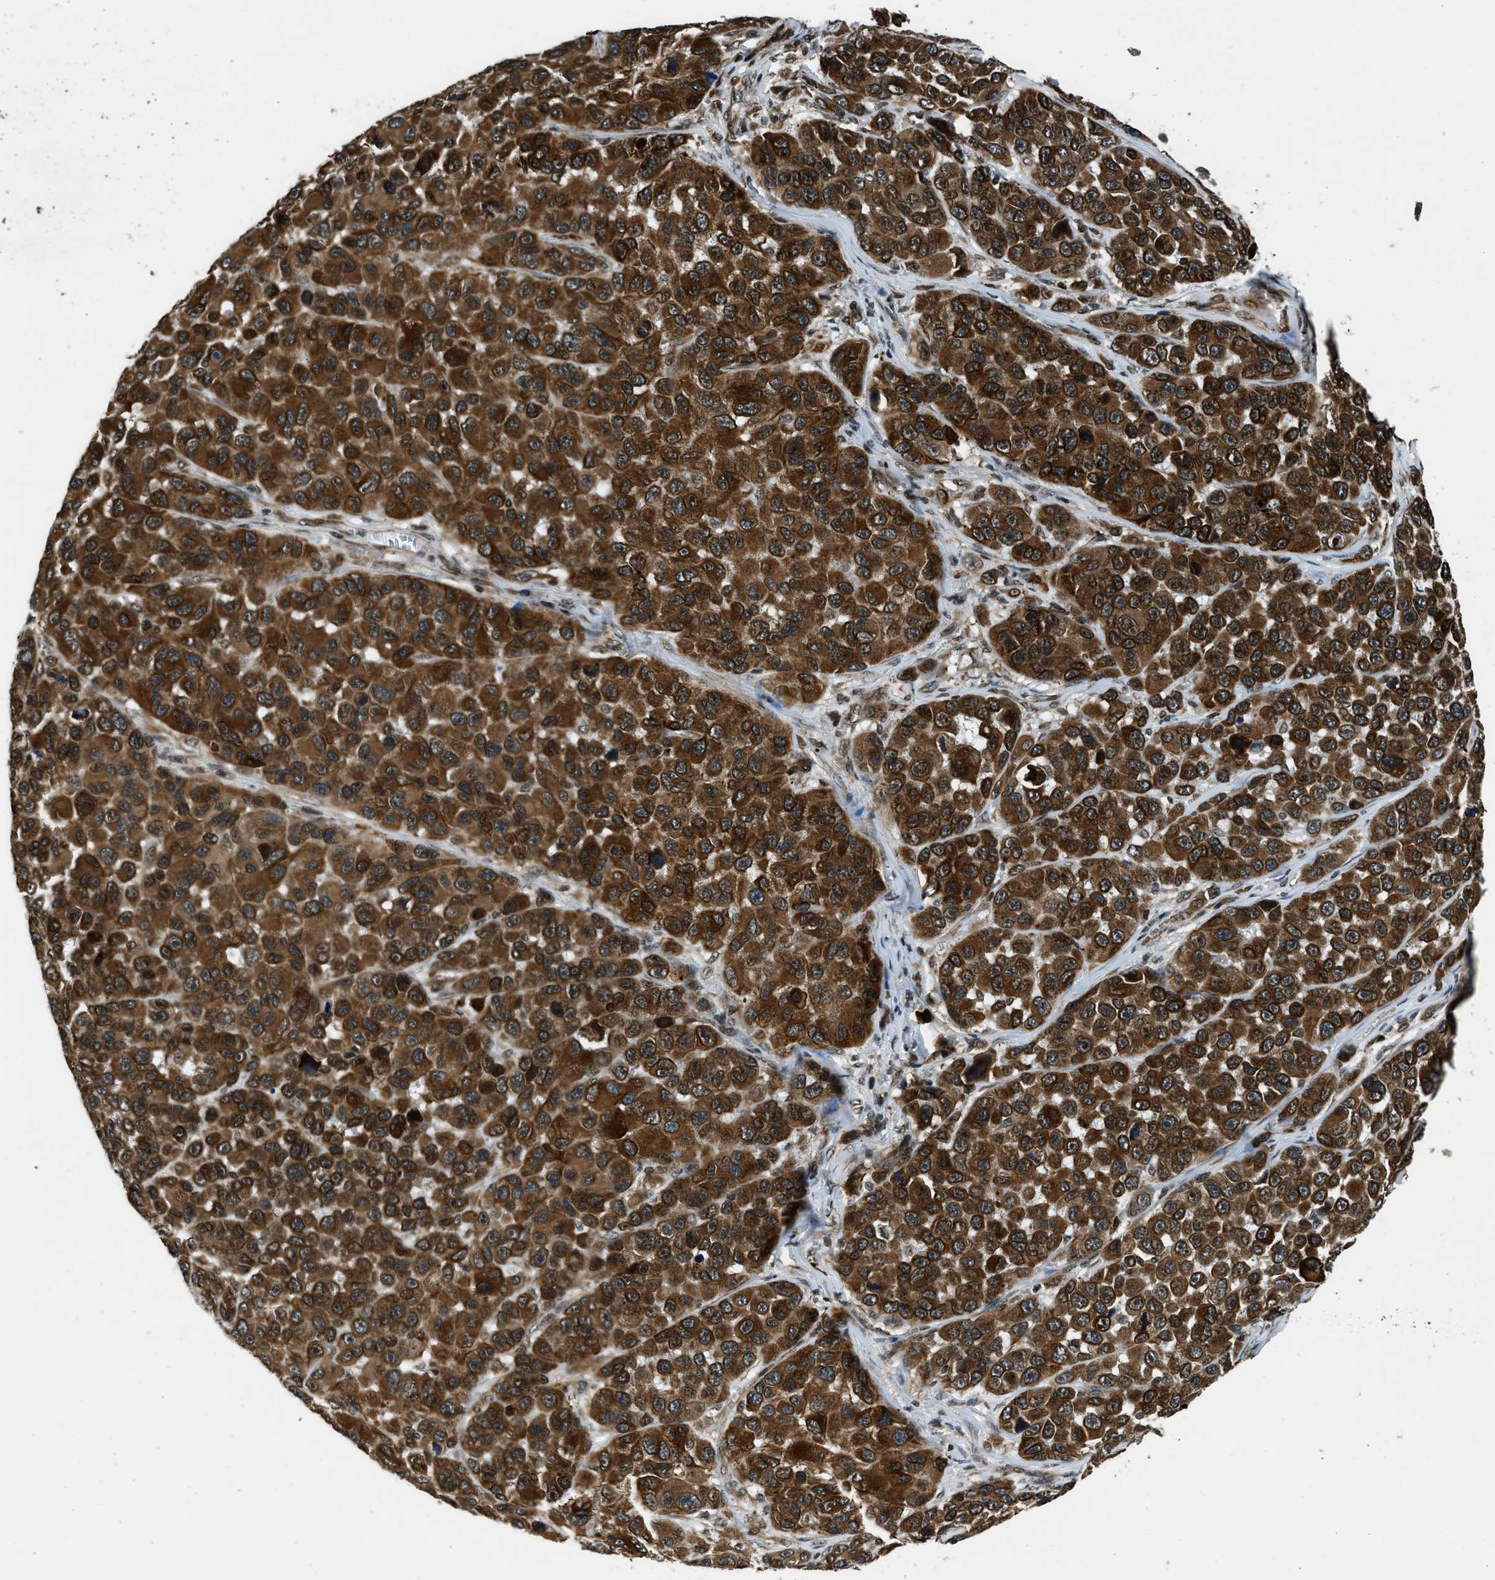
{"staining": {"intensity": "strong", "quantity": ">75%", "location": "cytoplasmic/membranous"}, "tissue": "melanoma", "cell_type": "Tumor cells", "image_type": "cancer", "snomed": [{"axis": "morphology", "description": "Malignant melanoma, NOS"}, {"axis": "topography", "description": "Skin"}], "caption": "Tumor cells show high levels of strong cytoplasmic/membranous positivity in approximately >75% of cells in melanoma.", "gene": "RETREG3", "patient": {"sex": "male", "age": 53}}